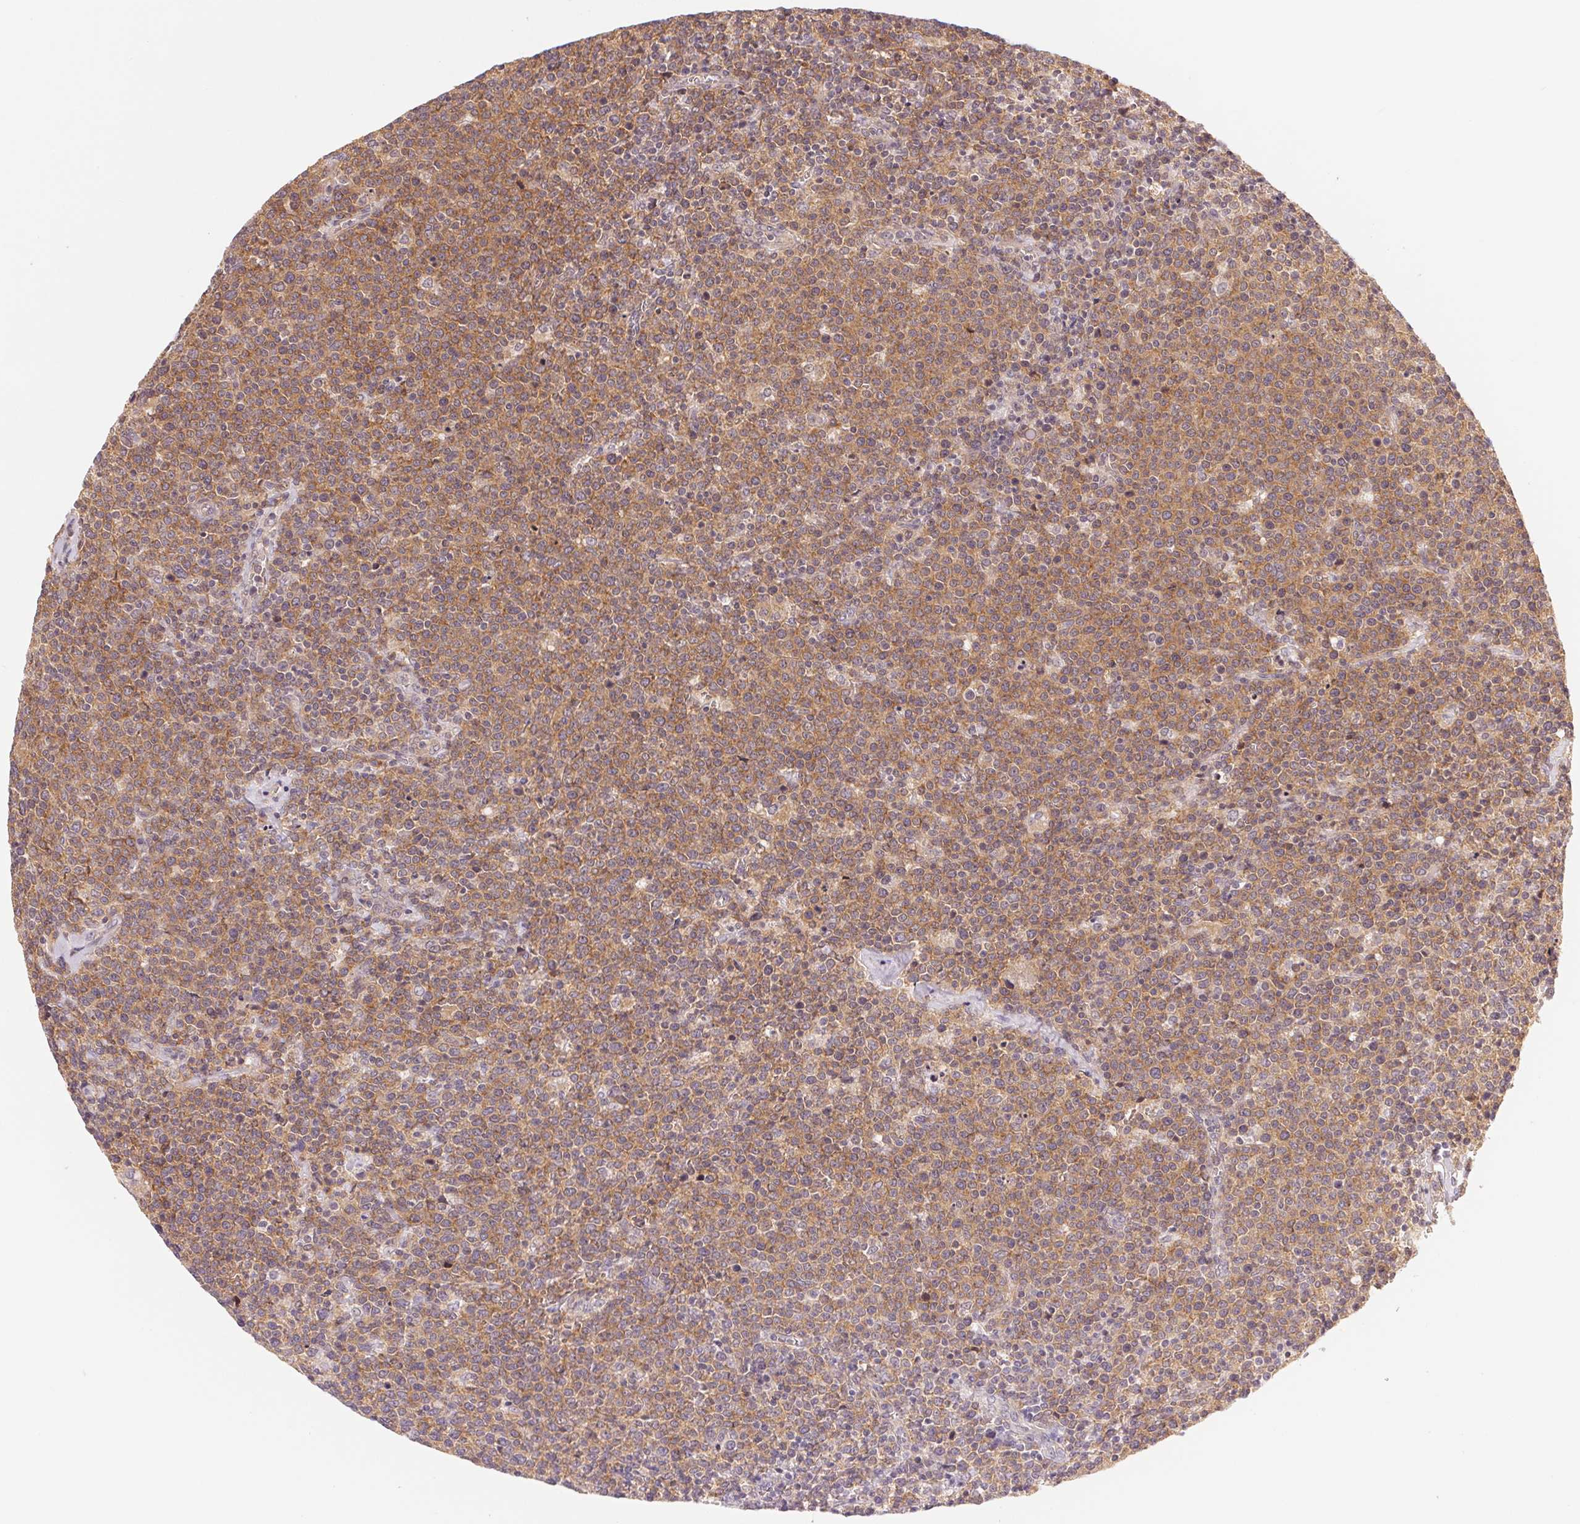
{"staining": {"intensity": "moderate", "quantity": ">75%", "location": "cytoplasmic/membranous"}, "tissue": "lymphoma", "cell_type": "Tumor cells", "image_type": "cancer", "snomed": [{"axis": "morphology", "description": "Malignant lymphoma, non-Hodgkin's type, High grade"}, {"axis": "topography", "description": "Lymph node"}], "caption": "Immunohistochemical staining of human high-grade malignant lymphoma, non-Hodgkin's type shows moderate cytoplasmic/membranous protein expression in approximately >75% of tumor cells. Ihc stains the protein of interest in brown and the nuclei are stained blue.", "gene": "BNIP5", "patient": {"sex": "male", "age": 61}}